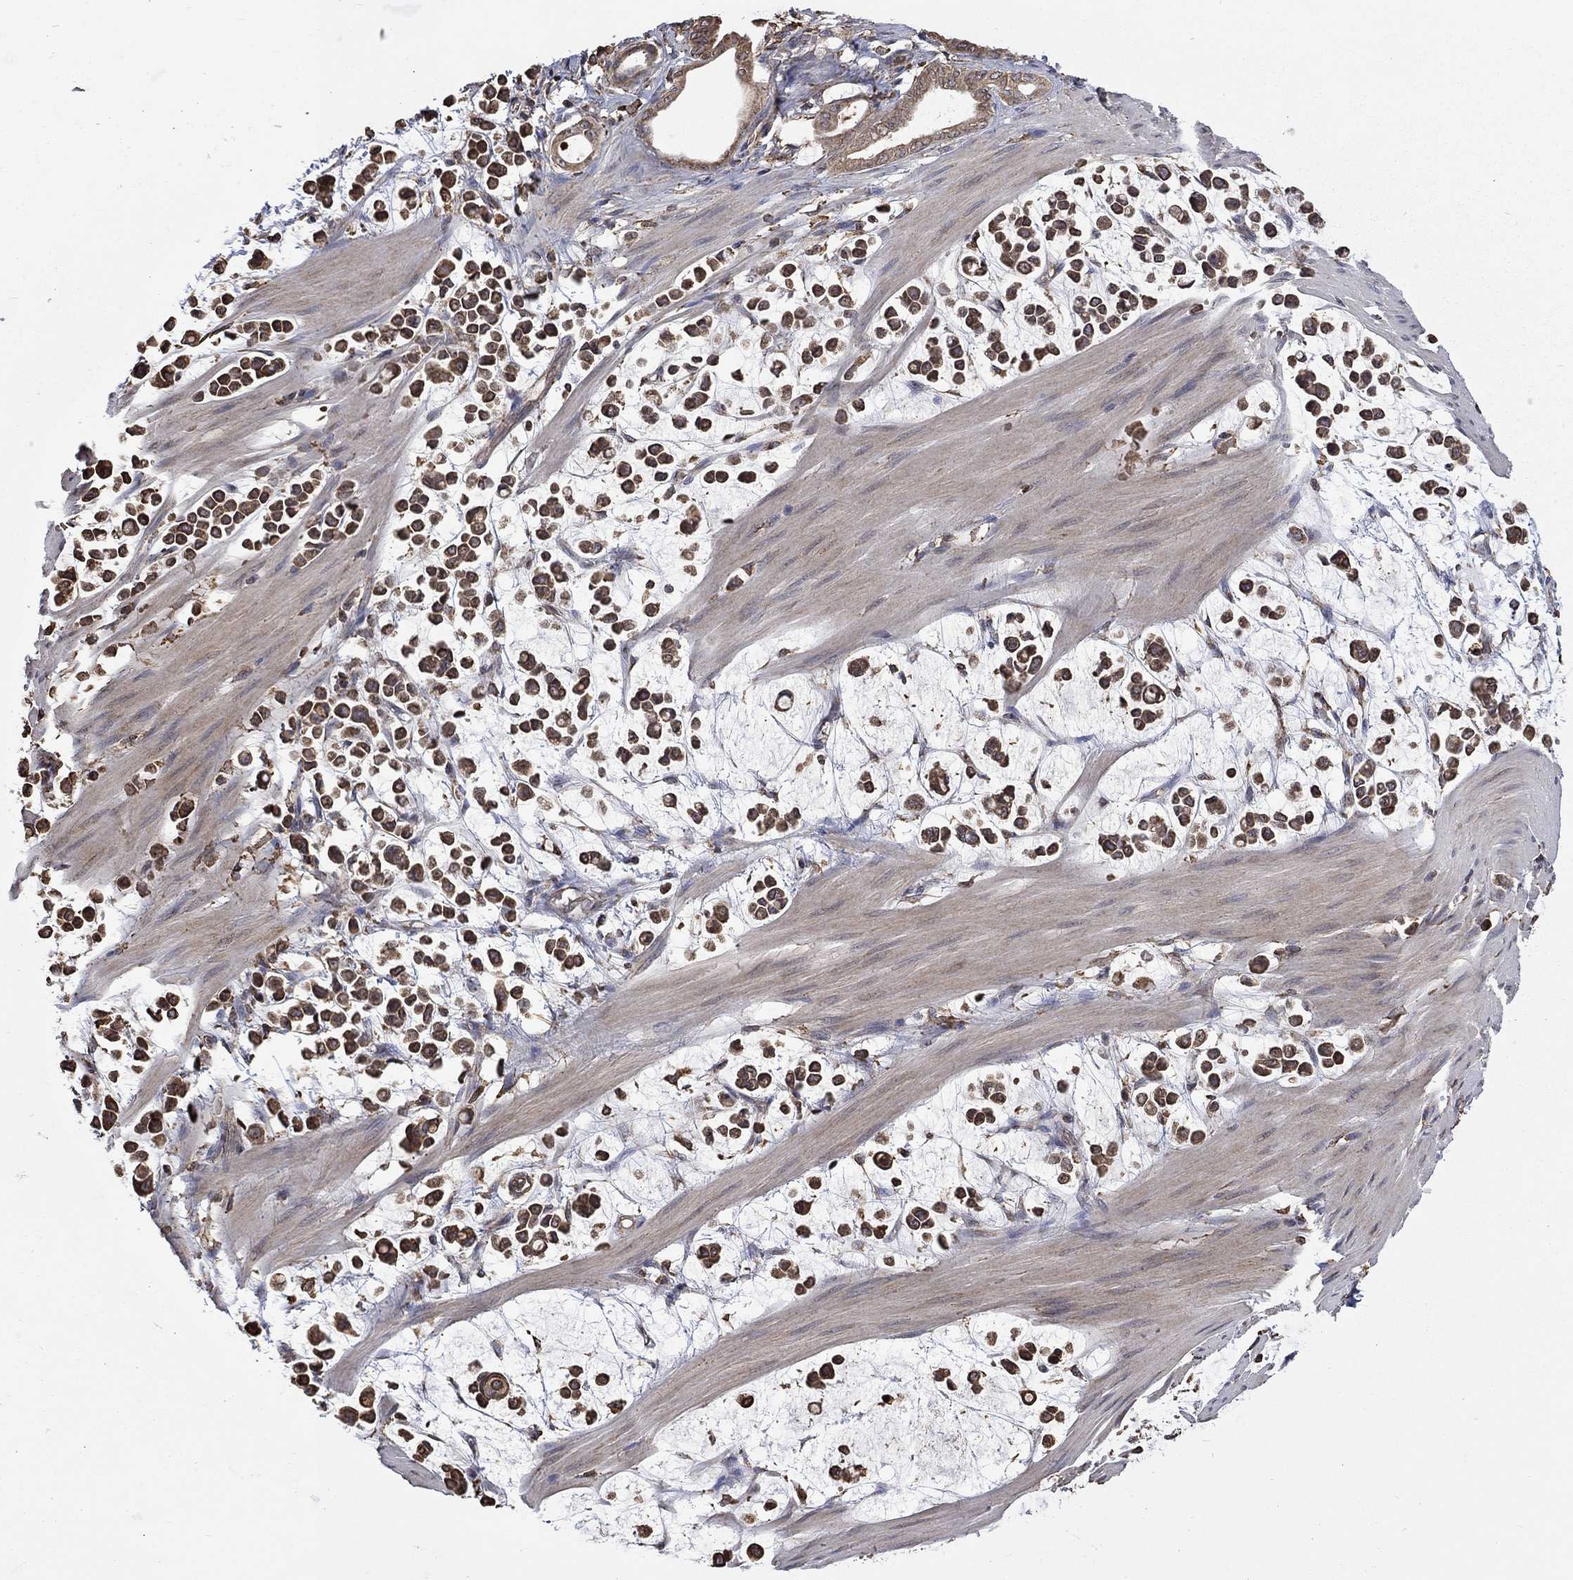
{"staining": {"intensity": "moderate", "quantity": ">75%", "location": "cytoplasmic/membranous"}, "tissue": "stomach cancer", "cell_type": "Tumor cells", "image_type": "cancer", "snomed": [{"axis": "morphology", "description": "Adenocarcinoma, NOS"}, {"axis": "topography", "description": "Stomach"}], "caption": "A histopathology image of human stomach adenocarcinoma stained for a protein exhibits moderate cytoplasmic/membranous brown staining in tumor cells. (Brightfield microscopy of DAB IHC at high magnification).", "gene": "ESRRA", "patient": {"sex": "male", "age": 82}}